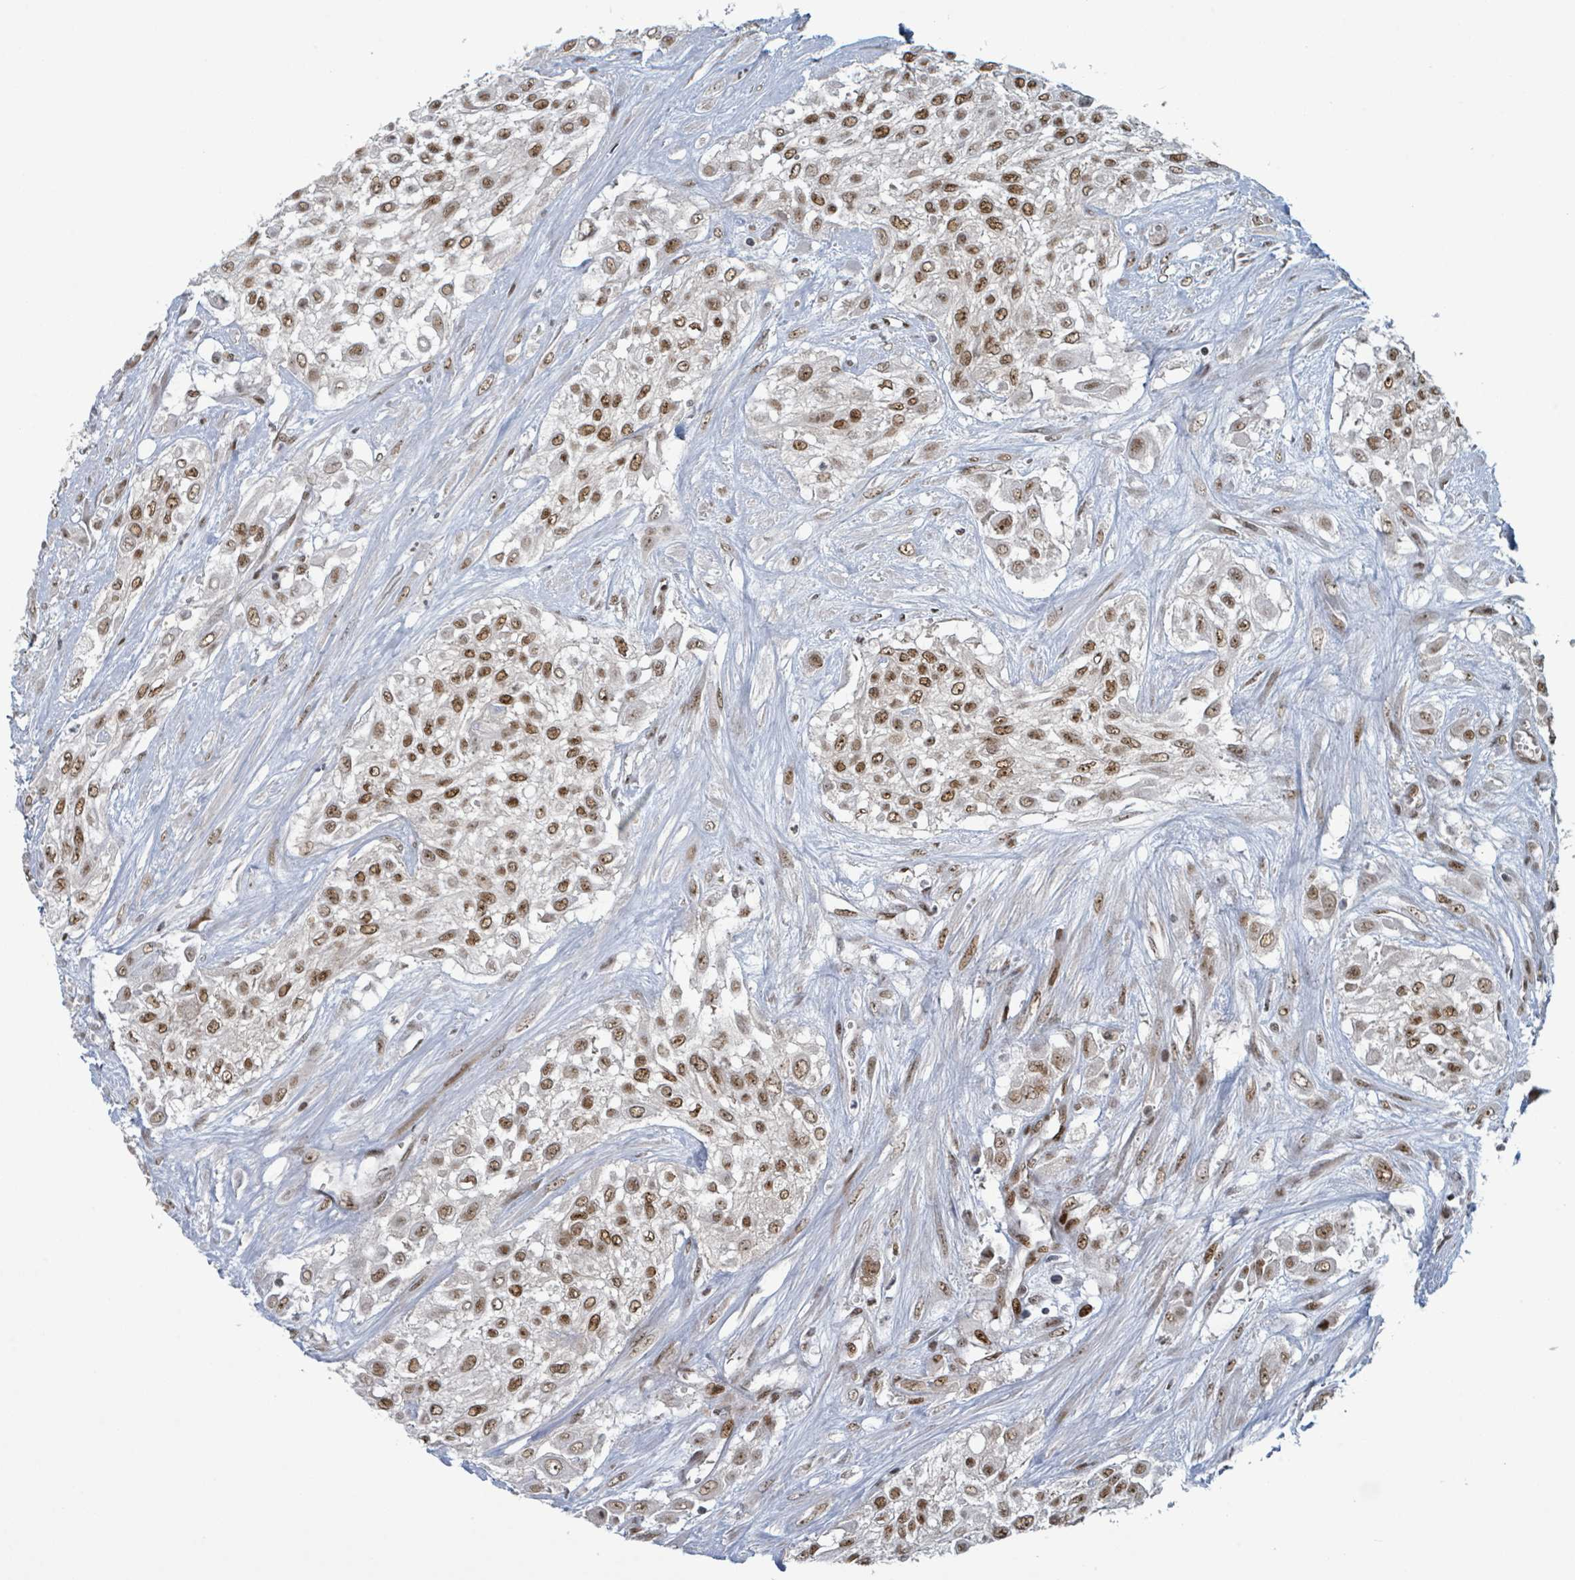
{"staining": {"intensity": "moderate", "quantity": ">75%", "location": "nuclear"}, "tissue": "urothelial cancer", "cell_type": "Tumor cells", "image_type": "cancer", "snomed": [{"axis": "morphology", "description": "Urothelial carcinoma, High grade"}, {"axis": "topography", "description": "Urinary bladder"}], "caption": "Urothelial cancer tissue exhibits moderate nuclear positivity in about >75% of tumor cells, visualized by immunohistochemistry.", "gene": "KLF3", "patient": {"sex": "male", "age": 57}}